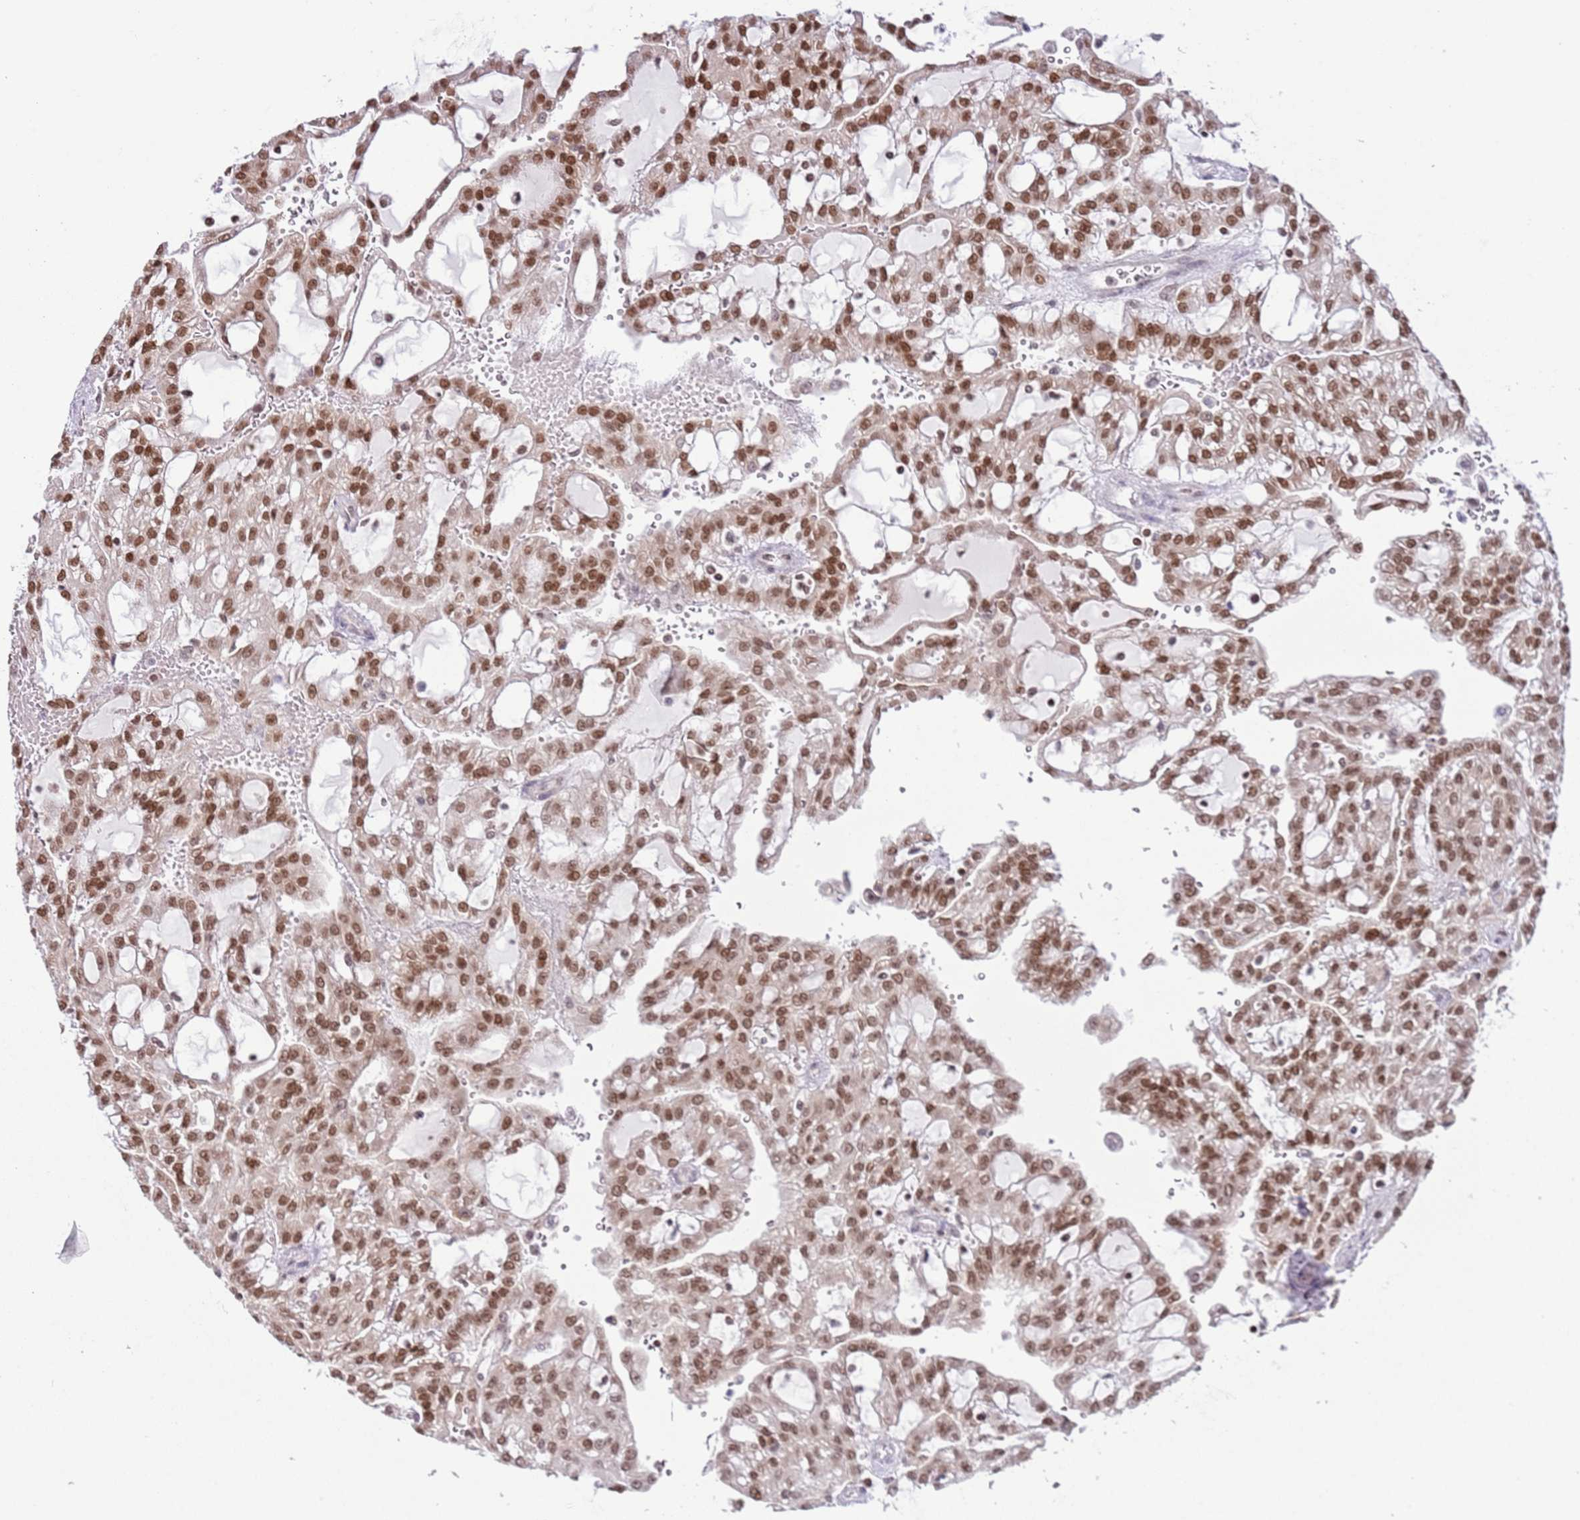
{"staining": {"intensity": "moderate", "quantity": ">75%", "location": "nuclear"}, "tissue": "renal cancer", "cell_type": "Tumor cells", "image_type": "cancer", "snomed": [{"axis": "morphology", "description": "Adenocarcinoma, NOS"}, {"axis": "topography", "description": "Kidney"}], "caption": "Brown immunohistochemical staining in adenocarcinoma (renal) shows moderate nuclear expression in about >75% of tumor cells. The protein of interest is shown in brown color, while the nuclei are stained blue.", "gene": "SELENOH", "patient": {"sex": "male", "age": 63}}